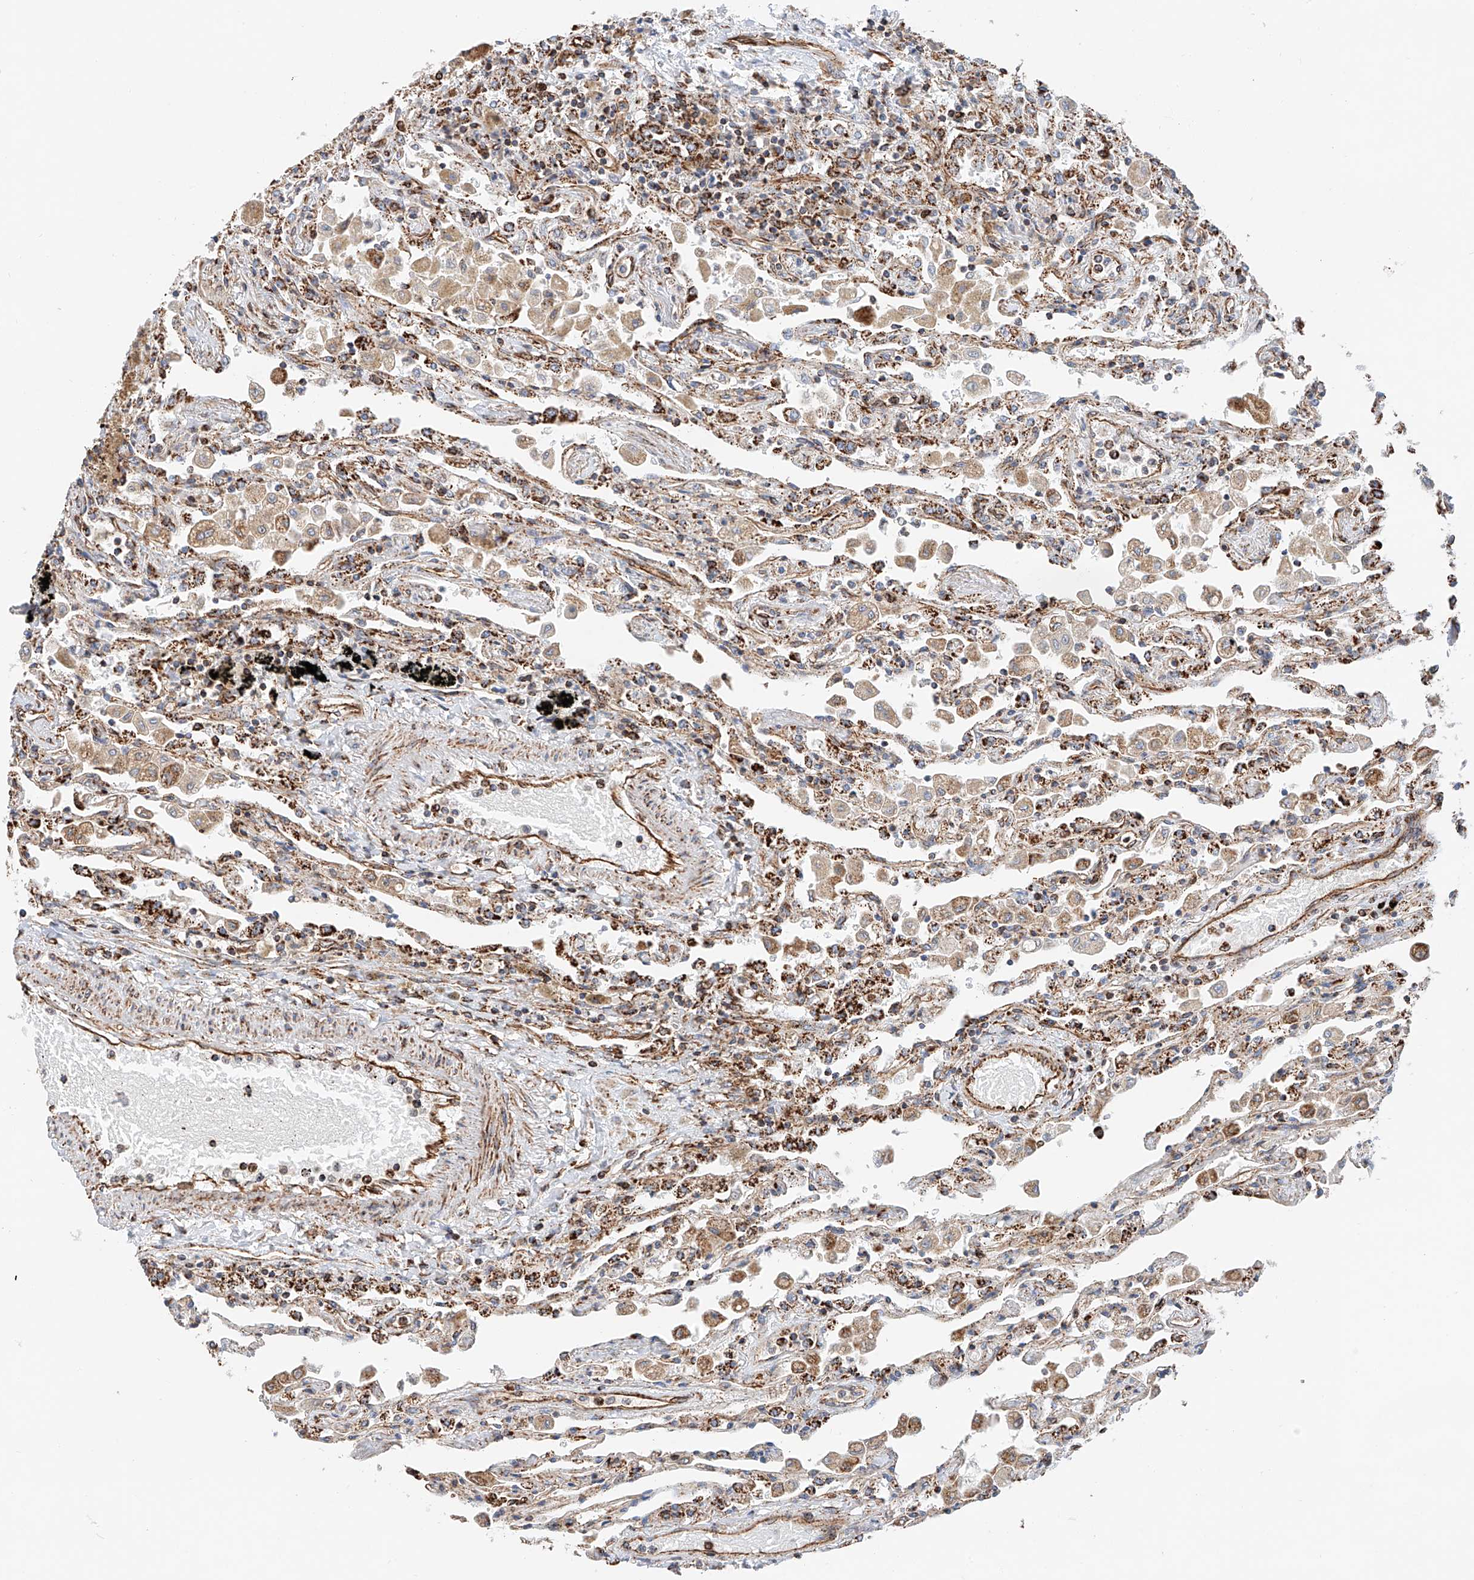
{"staining": {"intensity": "moderate", "quantity": ">75%", "location": "cytoplasmic/membranous"}, "tissue": "lung", "cell_type": "Alveolar cells", "image_type": "normal", "snomed": [{"axis": "morphology", "description": "Normal tissue, NOS"}, {"axis": "topography", "description": "Bronchus"}, {"axis": "topography", "description": "Lung"}], "caption": "About >75% of alveolar cells in benign lung exhibit moderate cytoplasmic/membranous protein expression as visualized by brown immunohistochemical staining.", "gene": "NDUFV3", "patient": {"sex": "female", "age": 49}}